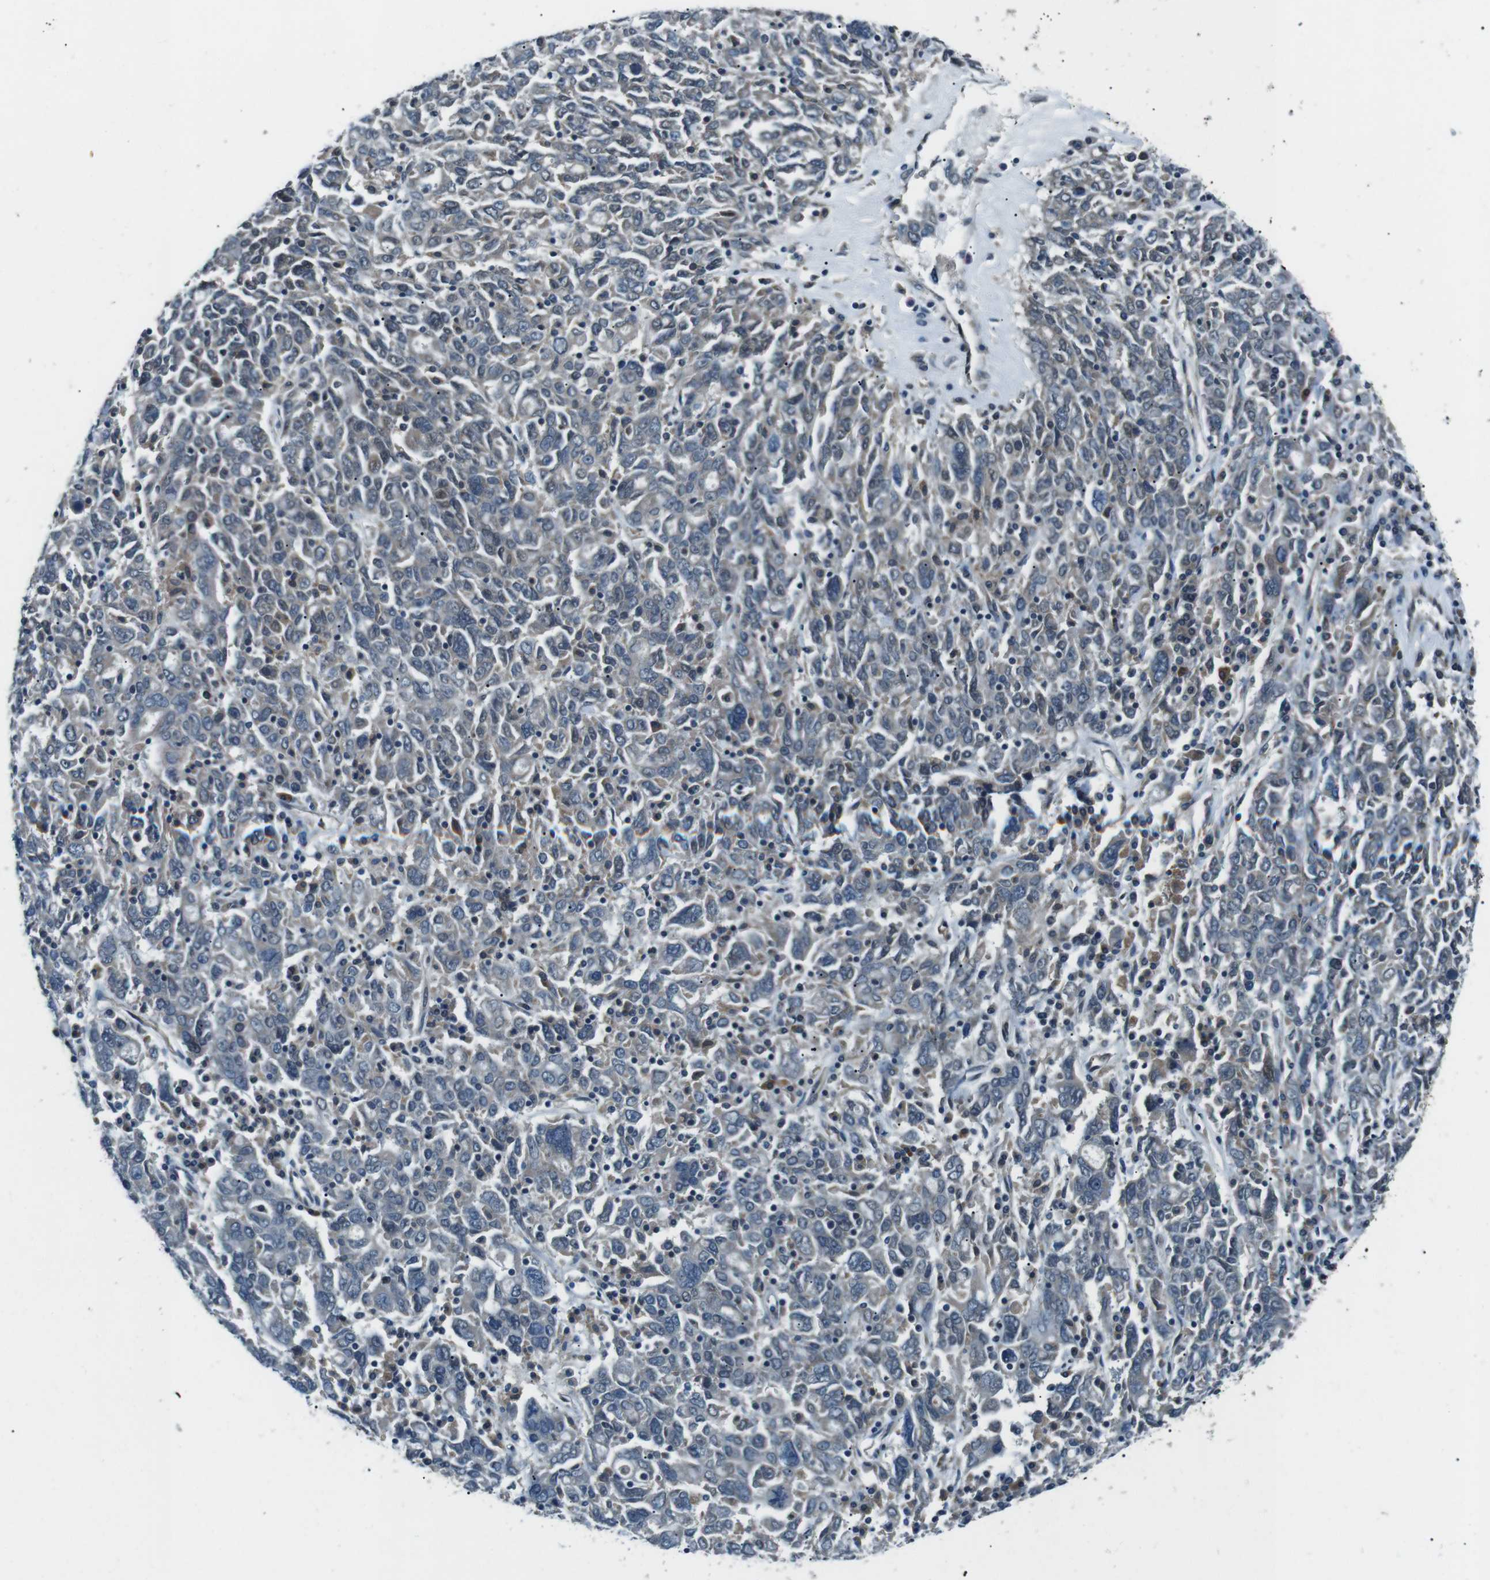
{"staining": {"intensity": "weak", "quantity": "<25%", "location": "cytoplasmic/membranous"}, "tissue": "ovarian cancer", "cell_type": "Tumor cells", "image_type": "cancer", "snomed": [{"axis": "morphology", "description": "Carcinoma, endometroid"}, {"axis": "topography", "description": "Ovary"}], "caption": "IHC image of endometroid carcinoma (ovarian) stained for a protein (brown), which shows no expression in tumor cells. (Stains: DAB (3,3'-diaminobenzidine) IHC with hematoxylin counter stain, Microscopy: brightfield microscopy at high magnification).", "gene": "LRIG2", "patient": {"sex": "female", "age": 62}}